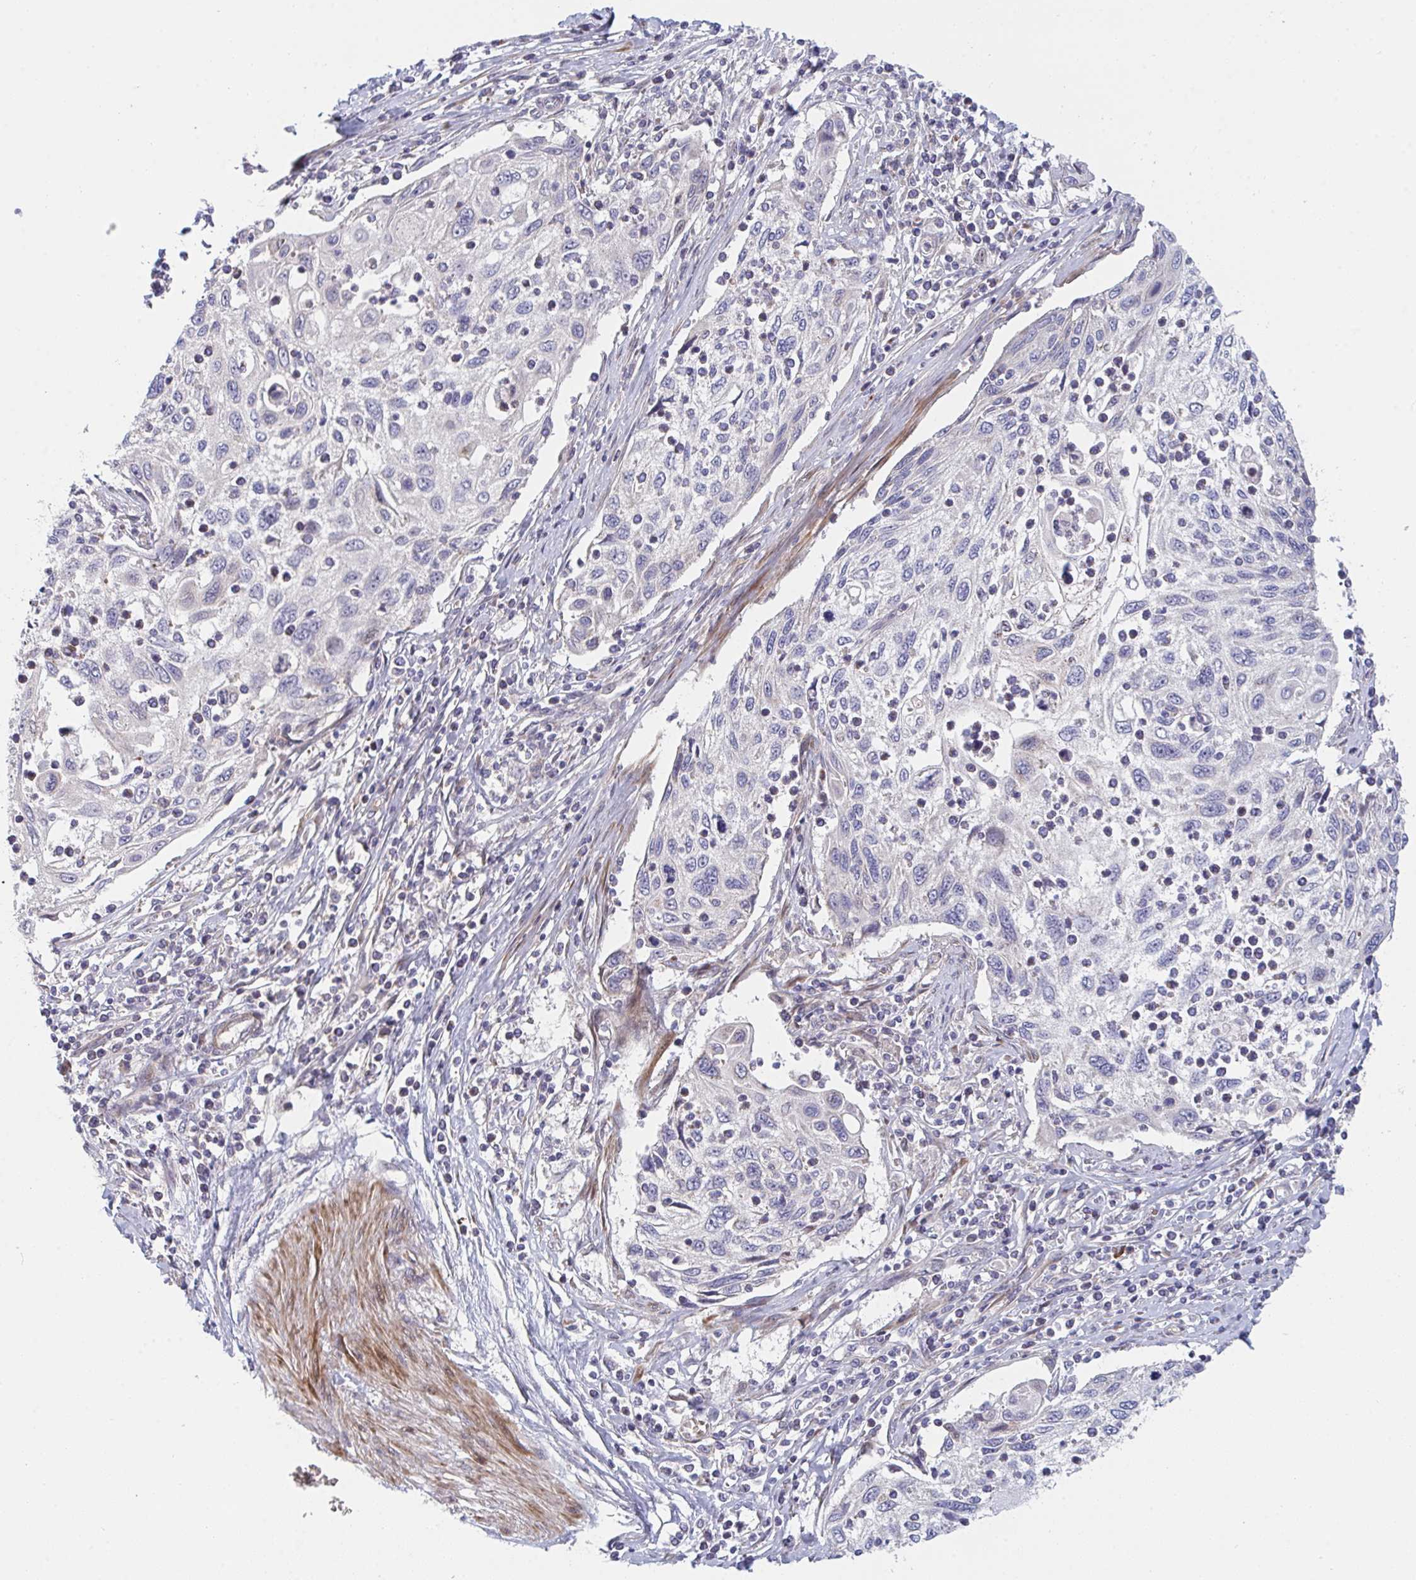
{"staining": {"intensity": "negative", "quantity": "none", "location": "none"}, "tissue": "cervical cancer", "cell_type": "Tumor cells", "image_type": "cancer", "snomed": [{"axis": "morphology", "description": "Squamous cell carcinoma, NOS"}, {"axis": "topography", "description": "Cervix"}], "caption": "An immunohistochemistry image of cervical cancer is shown. There is no staining in tumor cells of cervical cancer.", "gene": "TNFSF4", "patient": {"sex": "female", "age": 70}}